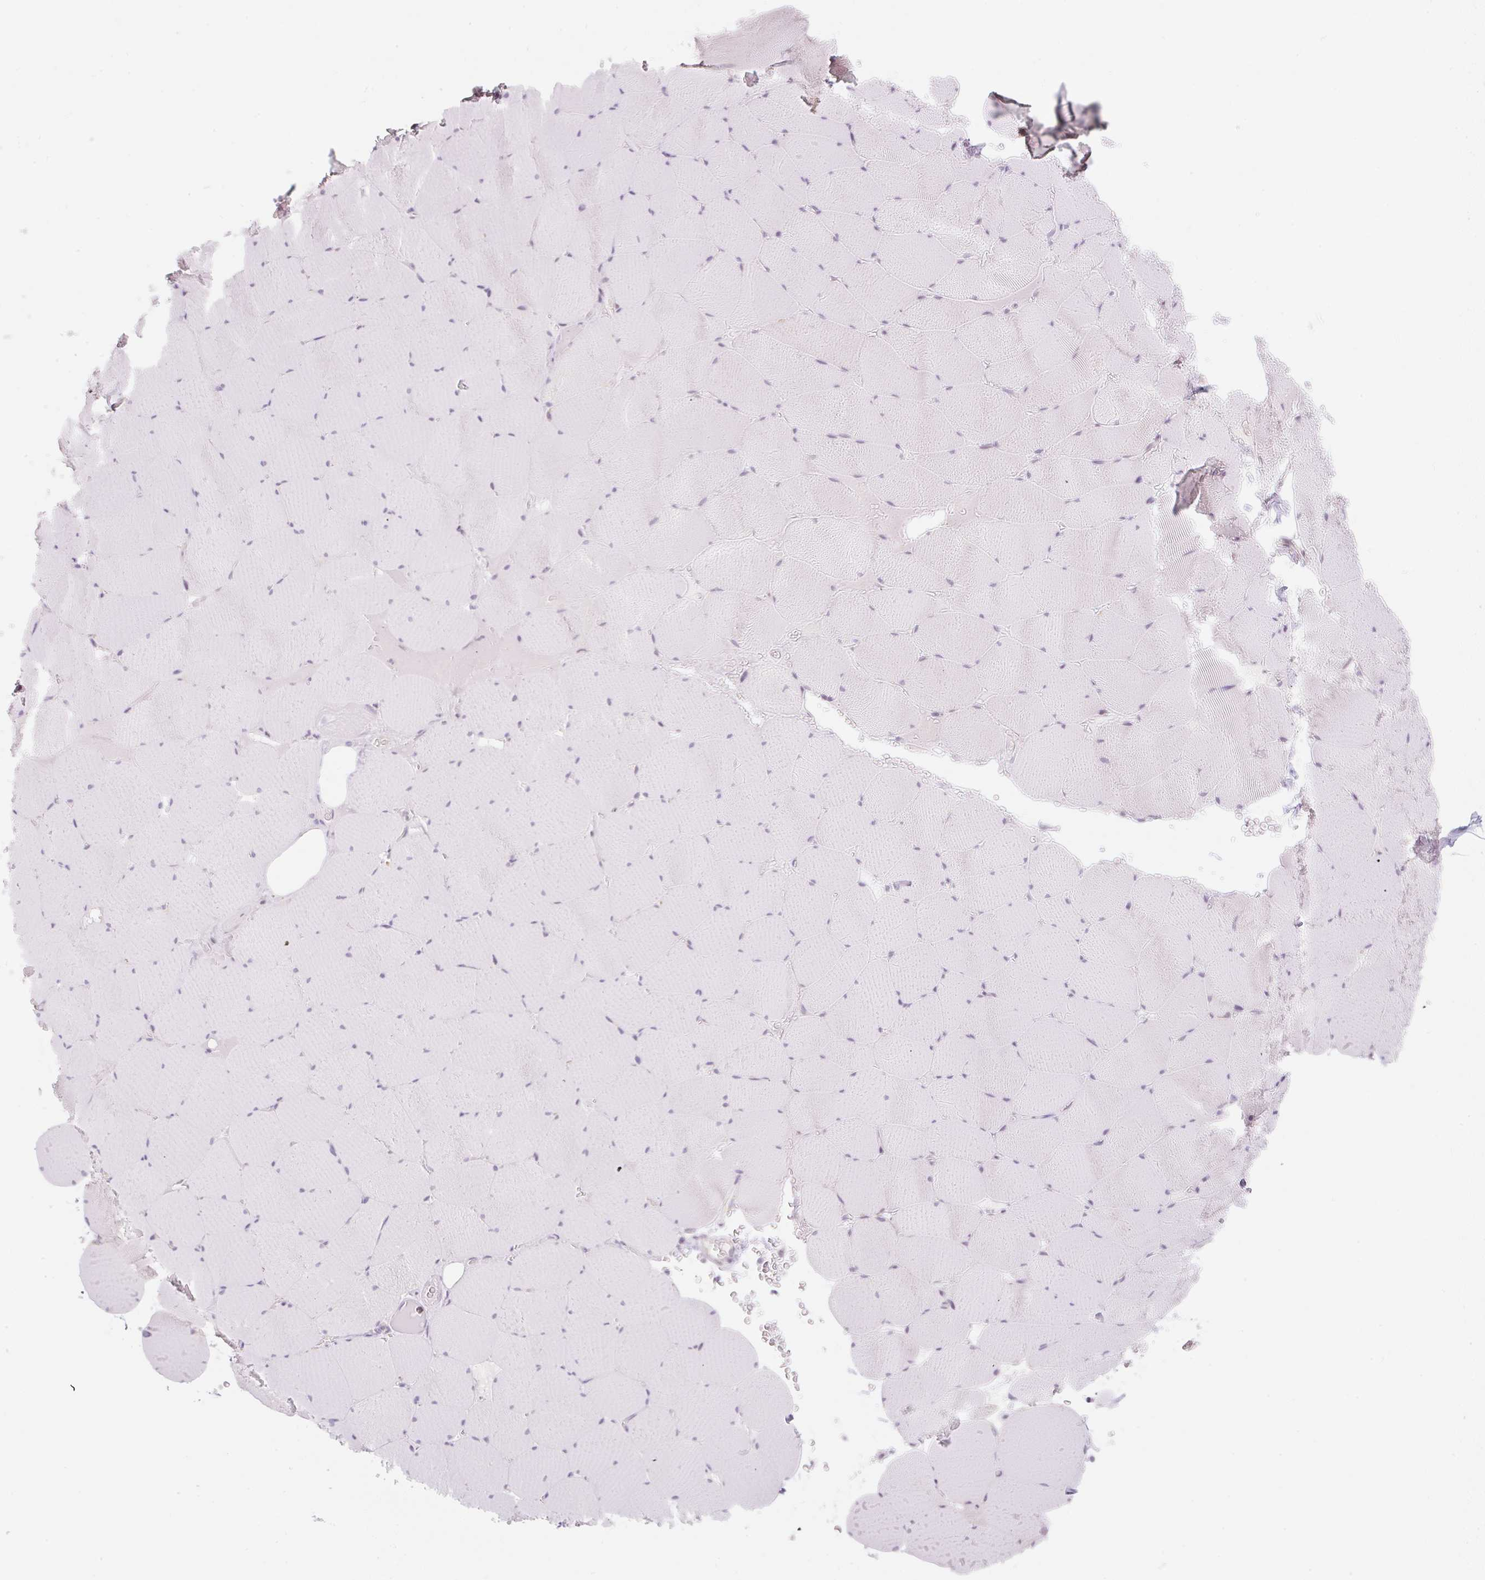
{"staining": {"intensity": "negative", "quantity": "none", "location": "none"}, "tissue": "skeletal muscle", "cell_type": "Myocytes", "image_type": "normal", "snomed": [{"axis": "morphology", "description": "Normal tissue, NOS"}, {"axis": "topography", "description": "Skeletal muscle"}, {"axis": "topography", "description": "Head-Neck"}], "caption": "The IHC image has no significant expression in myocytes of skeletal muscle. (Stains: DAB (3,3'-diaminobenzidine) immunohistochemistry with hematoxylin counter stain, Microscopy: brightfield microscopy at high magnification).", "gene": "CASKIN1", "patient": {"sex": "male", "age": 66}}